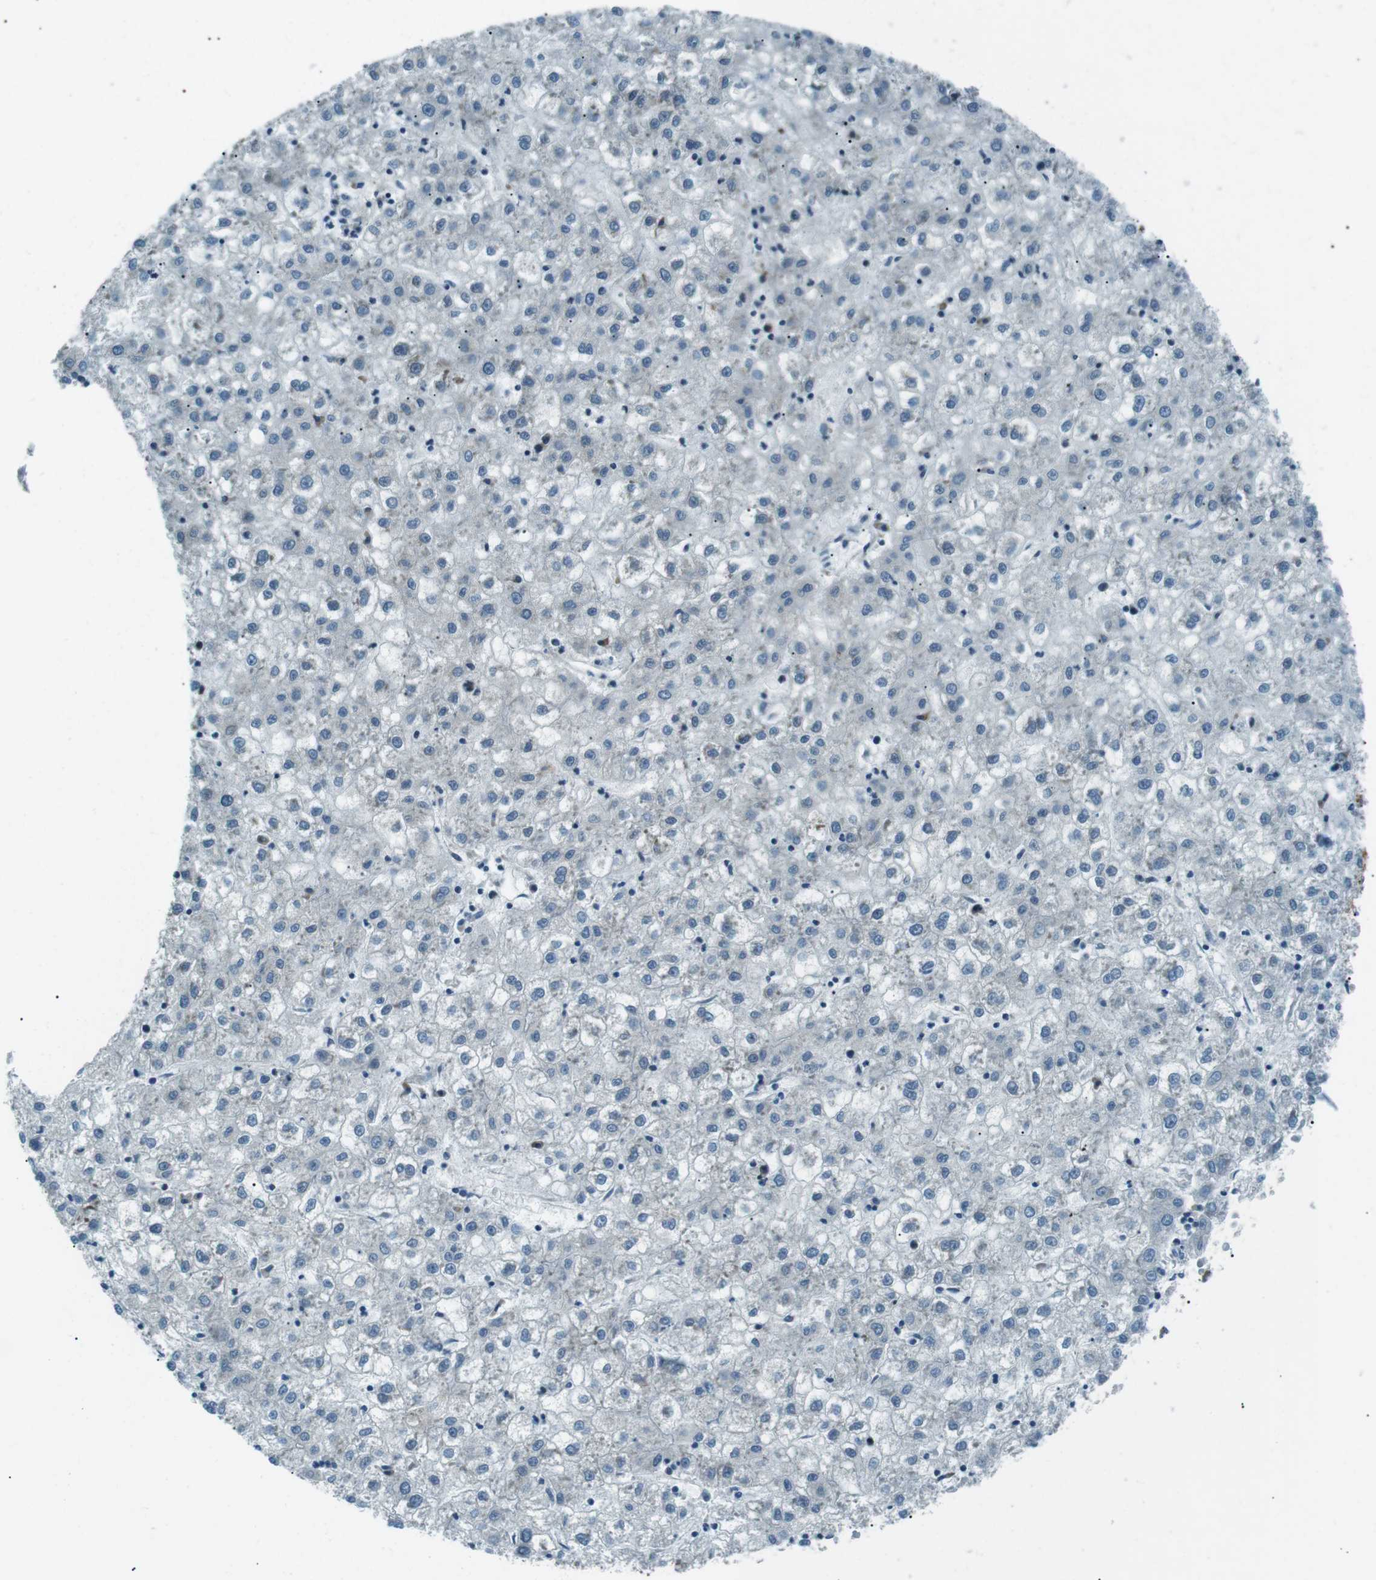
{"staining": {"intensity": "negative", "quantity": "none", "location": "none"}, "tissue": "liver cancer", "cell_type": "Tumor cells", "image_type": "cancer", "snomed": [{"axis": "morphology", "description": "Carcinoma, Hepatocellular, NOS"}, {"axis": "topography", "description": "Liver"}], "caption": "There is no significant staining in tumor cells of hepatocellular carcinoma (liver).", "gene": "TMEM74", "patient": {"sex": "male", "age": 72}}